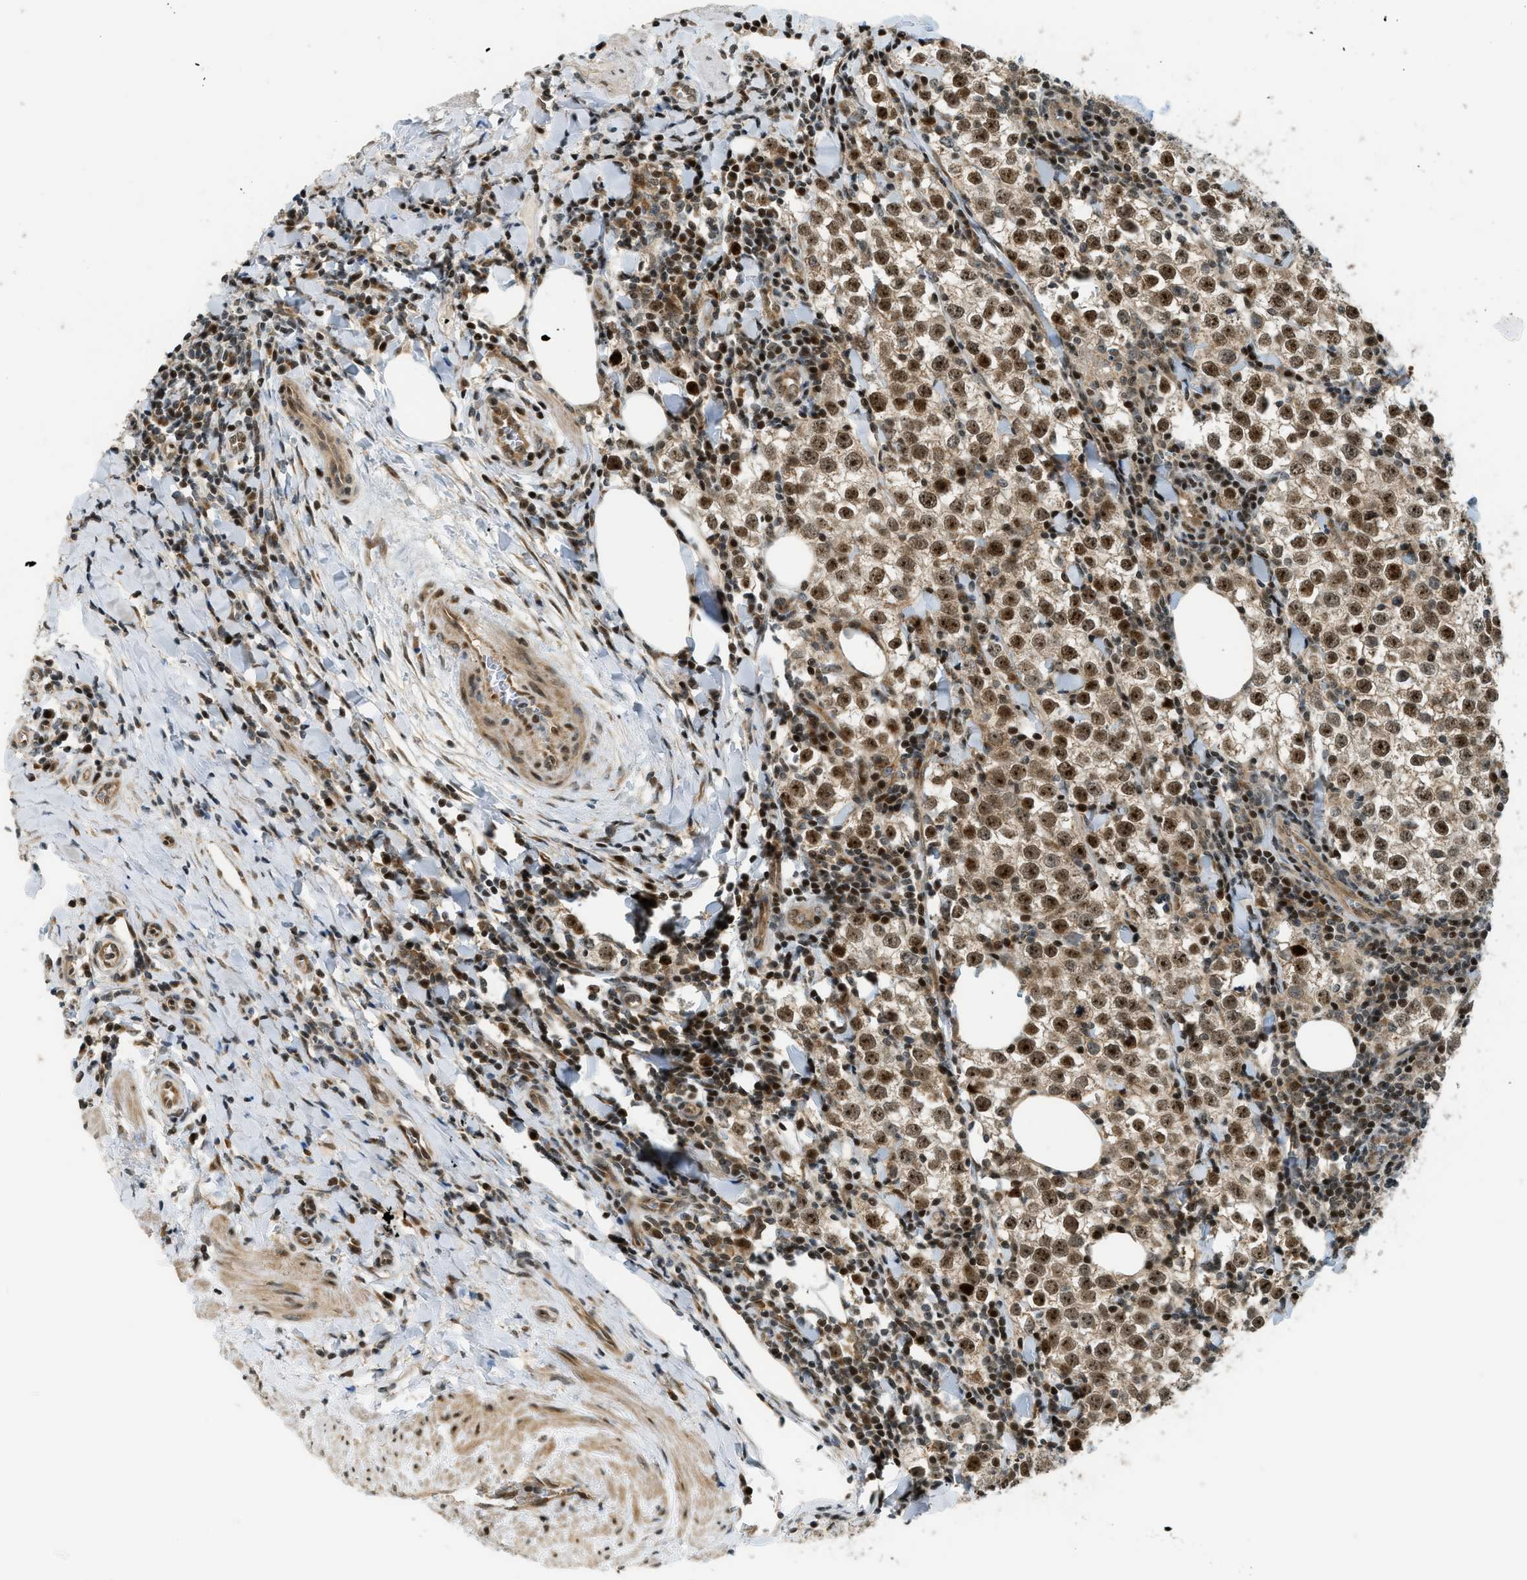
{"staining": {"intensity": "moderate", "quantity": ">75%", "location": "nuclear"}, "tissue": "testis cancer", "cell_type": "Tumor cells", "image_type": "cancer", "snomed": [{"axis": "morphology", "description": "Seminoma, NOS"}, {"axis": "morphology", "description": "Carcinoma, Embryonal, NOS"}, {"axis": "topography", "description": "Testis"}], "caption": "Moderate nuclear protein expression is present in approximately >75% of tumor cells in testis cancer.", "gene": "CCDC186", "patient": {"sex": "male", "age": 36}}